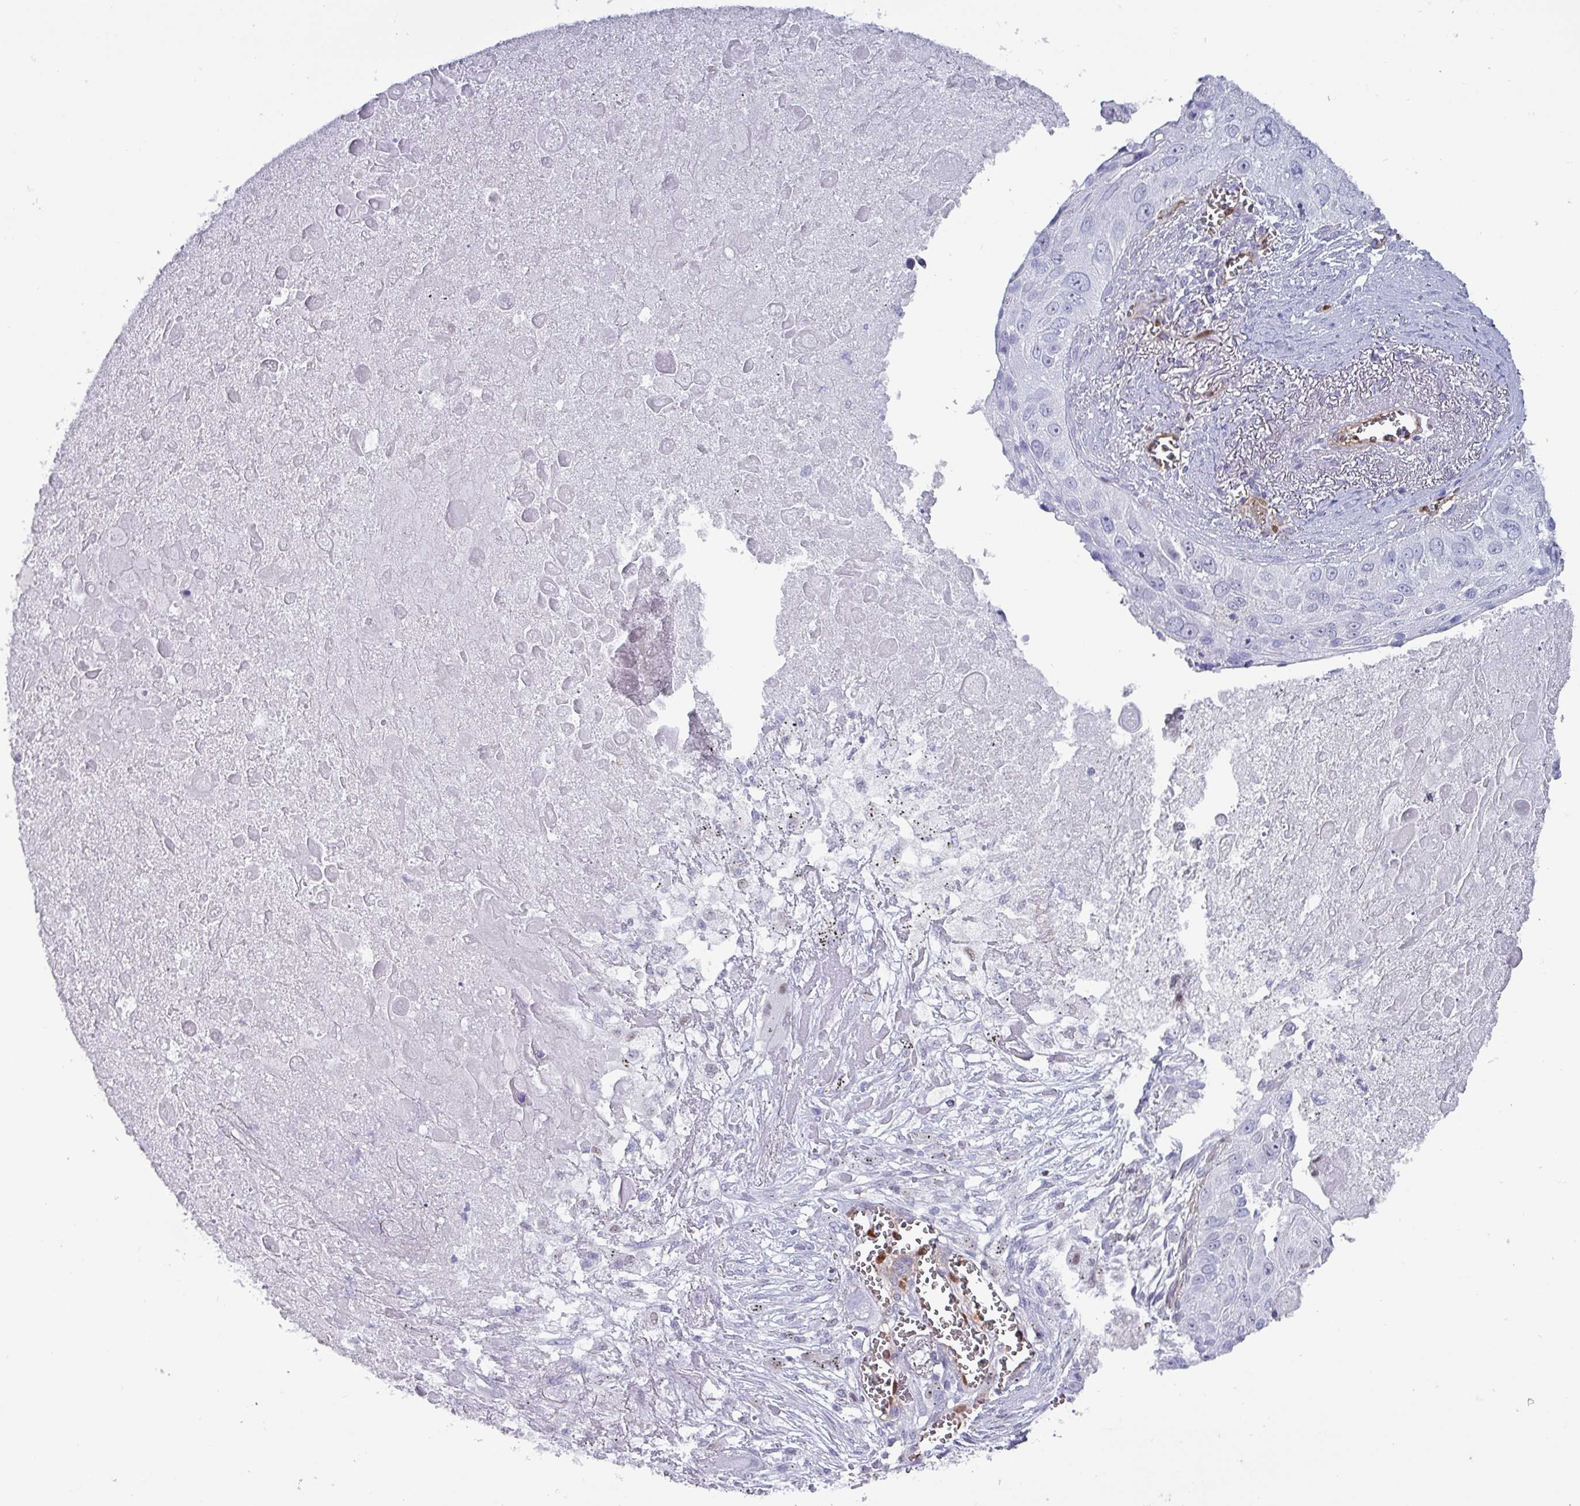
{"staining": {"intensity": "negative", "quantity": "none", "location": "none"}, "tissue": "lung cancer", "cell_type": "Tumor cells", "image_type": "cancer", "snomed": [{"axis": "morphology", "description": "Squamous cell carcinoma, NOS"}, {"axis": "topography", "description": "Lung"}], "caption": "Immunohistochemistry (IHC) image of neoplastic tissue: lung squamous cell carcinoma stained with DAB displays no significant protein staining in tumor cells. Brightfield microscopy of IHC stained with DAB (brown) and hematoxylin (blue), captured at high magnification.", "gene": "ZNF816-ZNF321P", "patient": {"sex": "male", "age": 66}}